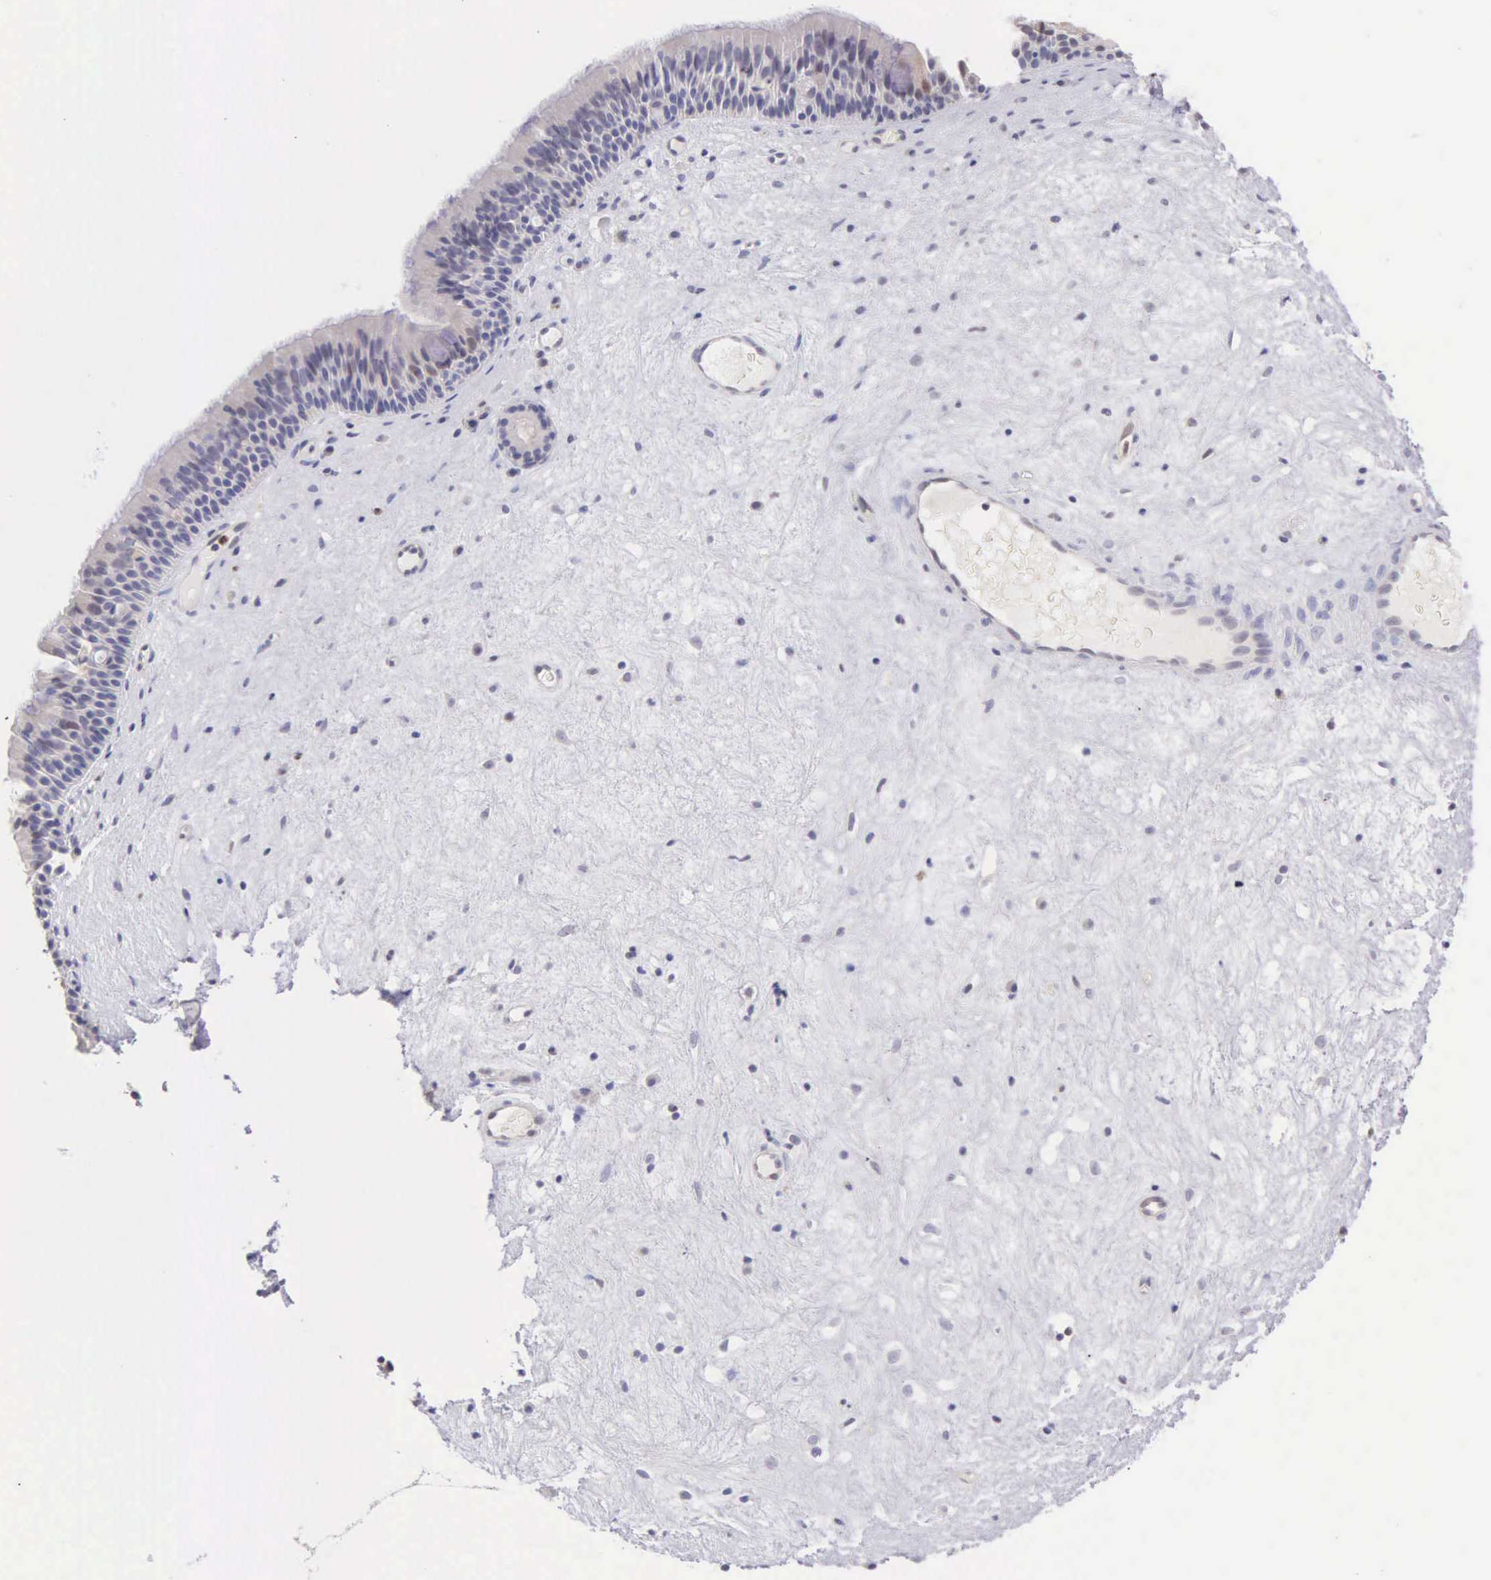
{"staining": {"intensity": "negative", "quantity": "none", "location": "none"}, "tissue": "nasopharynx", "cell_type": "Respiratory epithelial cells", "image_type": "normal", "snomed": [{"axis": "morphology", "description": "Normal tissue, NOS"}, {"axis": "topography", "description": "Nasopharynx"}], "caption": "IHC of unremarkable human nasopharynx exhibits no positivity in respiratory epithelial cells.", "gene": "BID", "patient": {"sex": "female", "age": 78}}